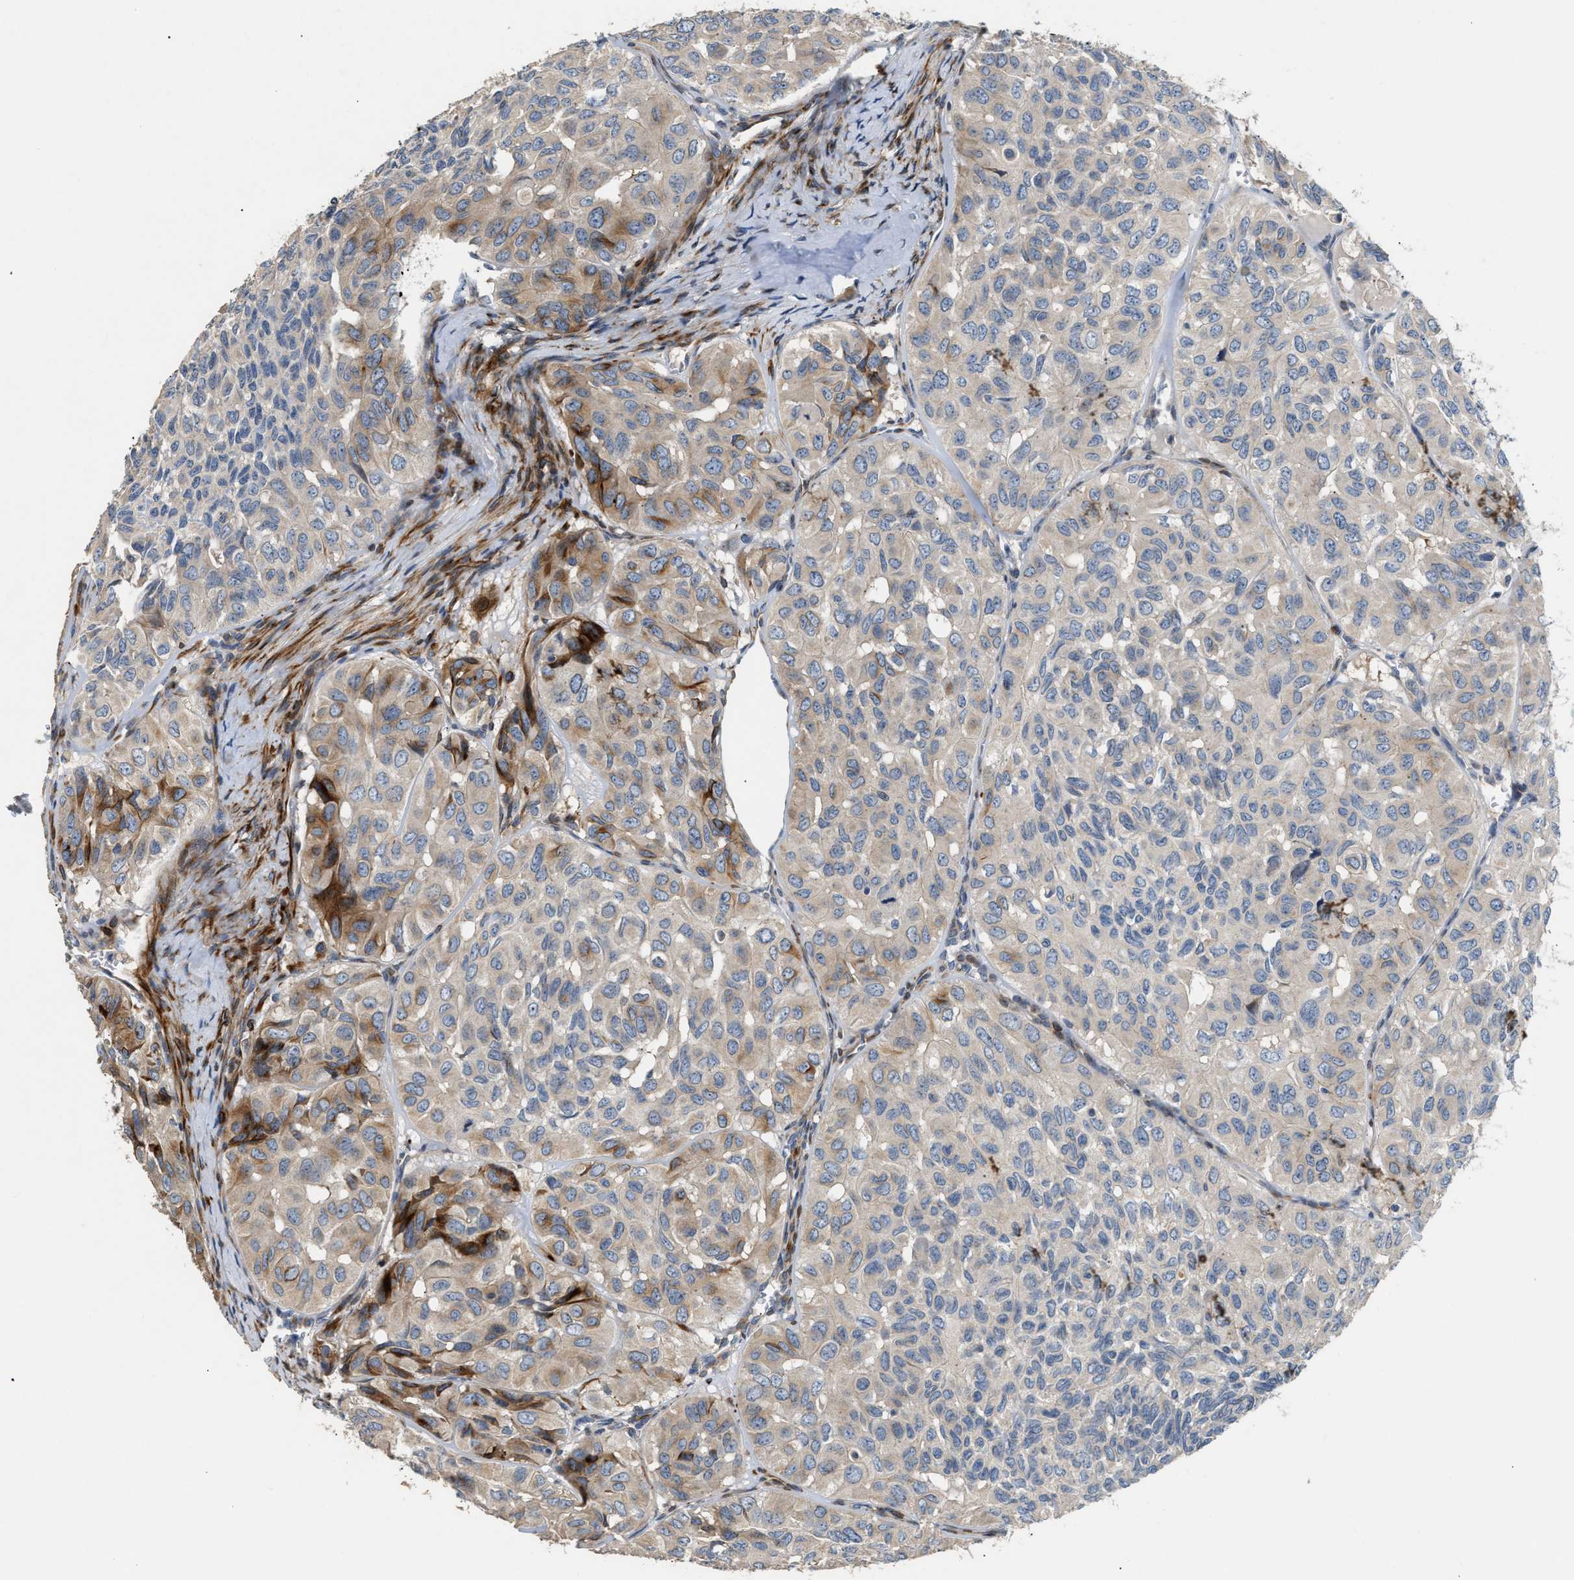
{"staining": {"intensity": "moderate", "quantity": "<25%", "location": "cytoplasmic/membranous"}, "tissue": "head and neck cancer", "cell_type": "Tumor cells", "image_type": "cancer", "snomed": [{"axis": "morphology", "description": "Adenocarcinoma, NOS"}, {"axis": "topography", "description": "Salivary gland, NOS"}, {"axis": "topography", "description": "Head-Neck"}], "caption": "Brown immunohistochemical staining in head and neck adenocarcinoma exhibits moderate cytoplasmic/membranous staining in approximately <25% of tumor cells.", "gene": "IL17RC", "patient": {"sex": "female", "age": 76}}